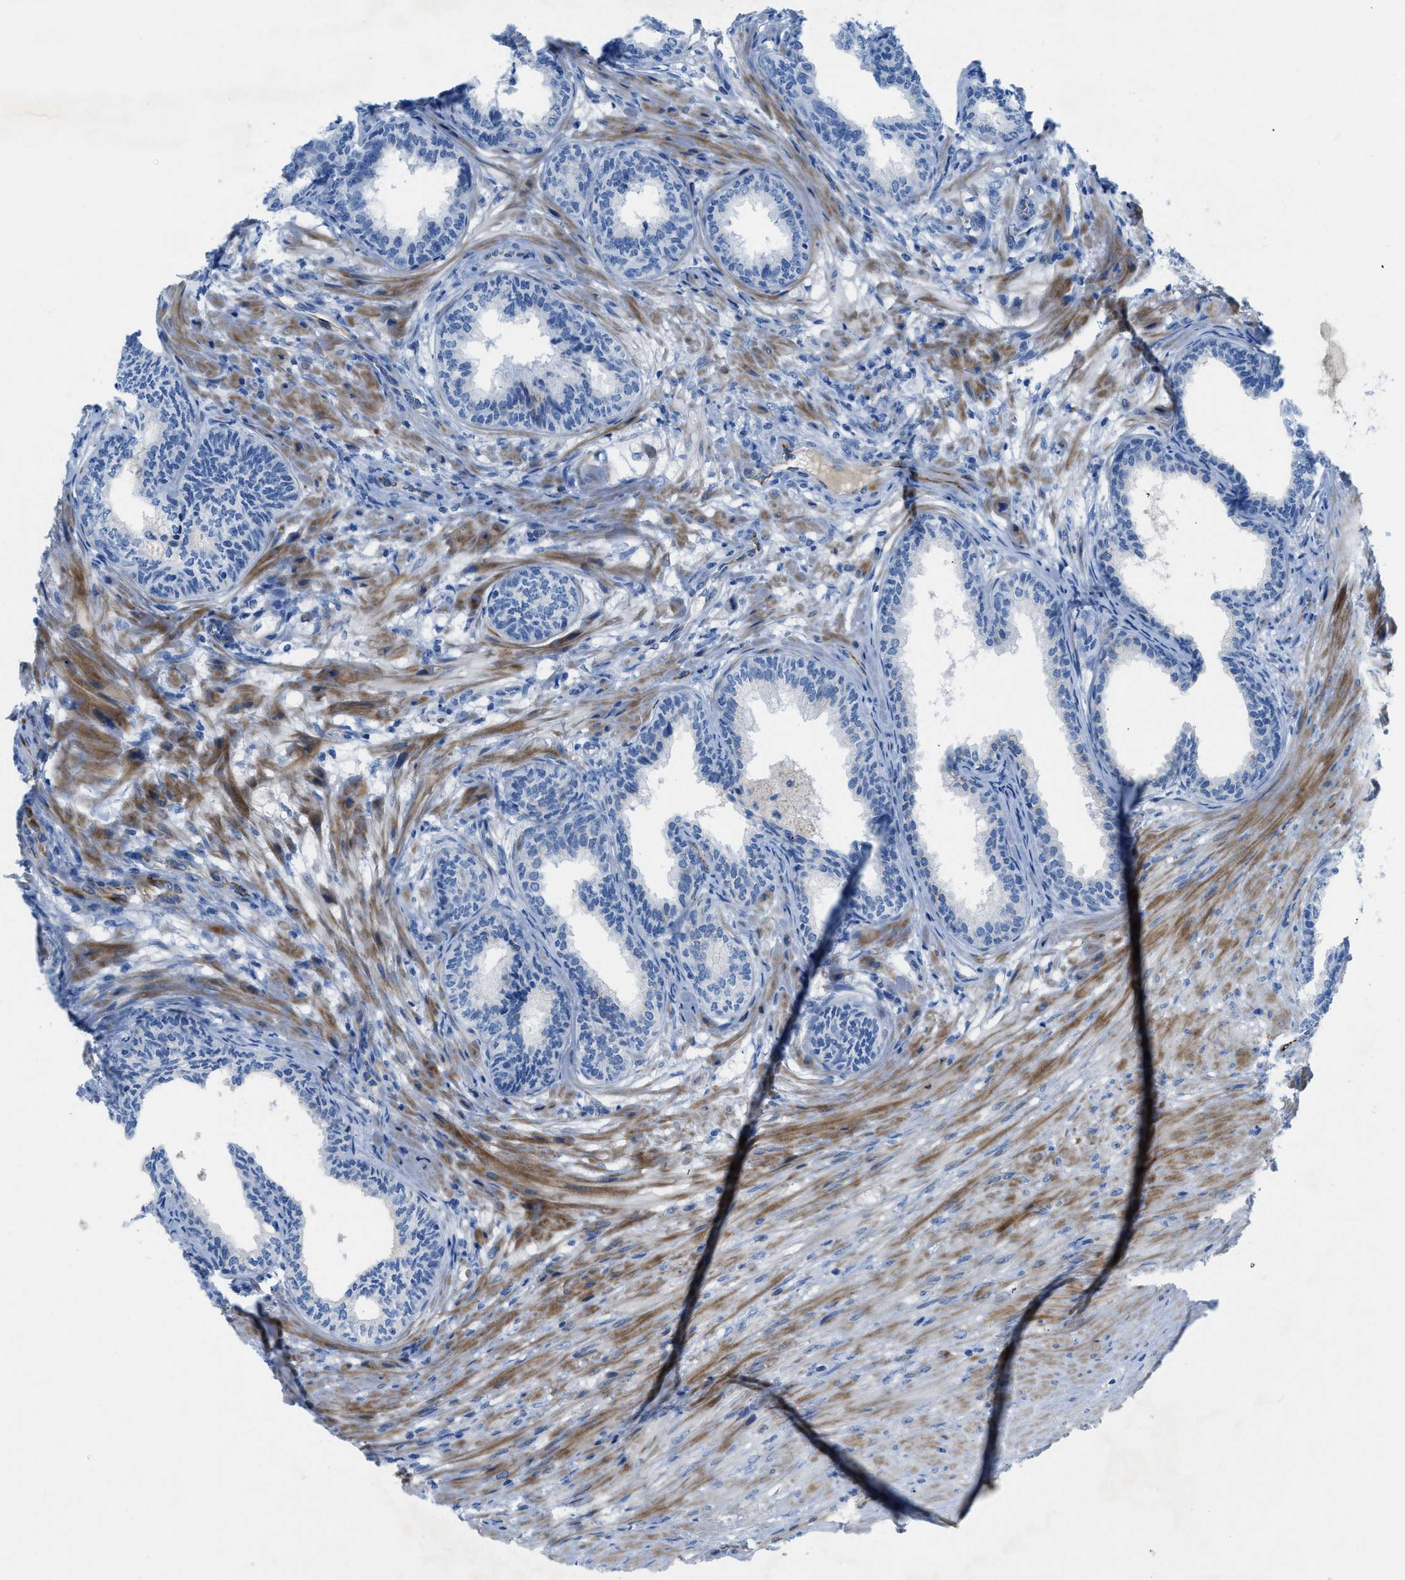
{"staining": {"intensity": "negative", "quantity": "none", "location": "none"}, "tissue": "prostate", "cell_type": "Glandular cells", "image_type": "normal", "snomed": [{"axis": "morphology", "description": "Normal tissue, NOS"}, {"axis": "topography", "description": "Prostate"}], "caption": "DAB immunohistochemical staining of normal prostate displays no significant positivity in glandular cells.", "gene": "XCR1", "patient": {"sex": "male", "age": 76}}